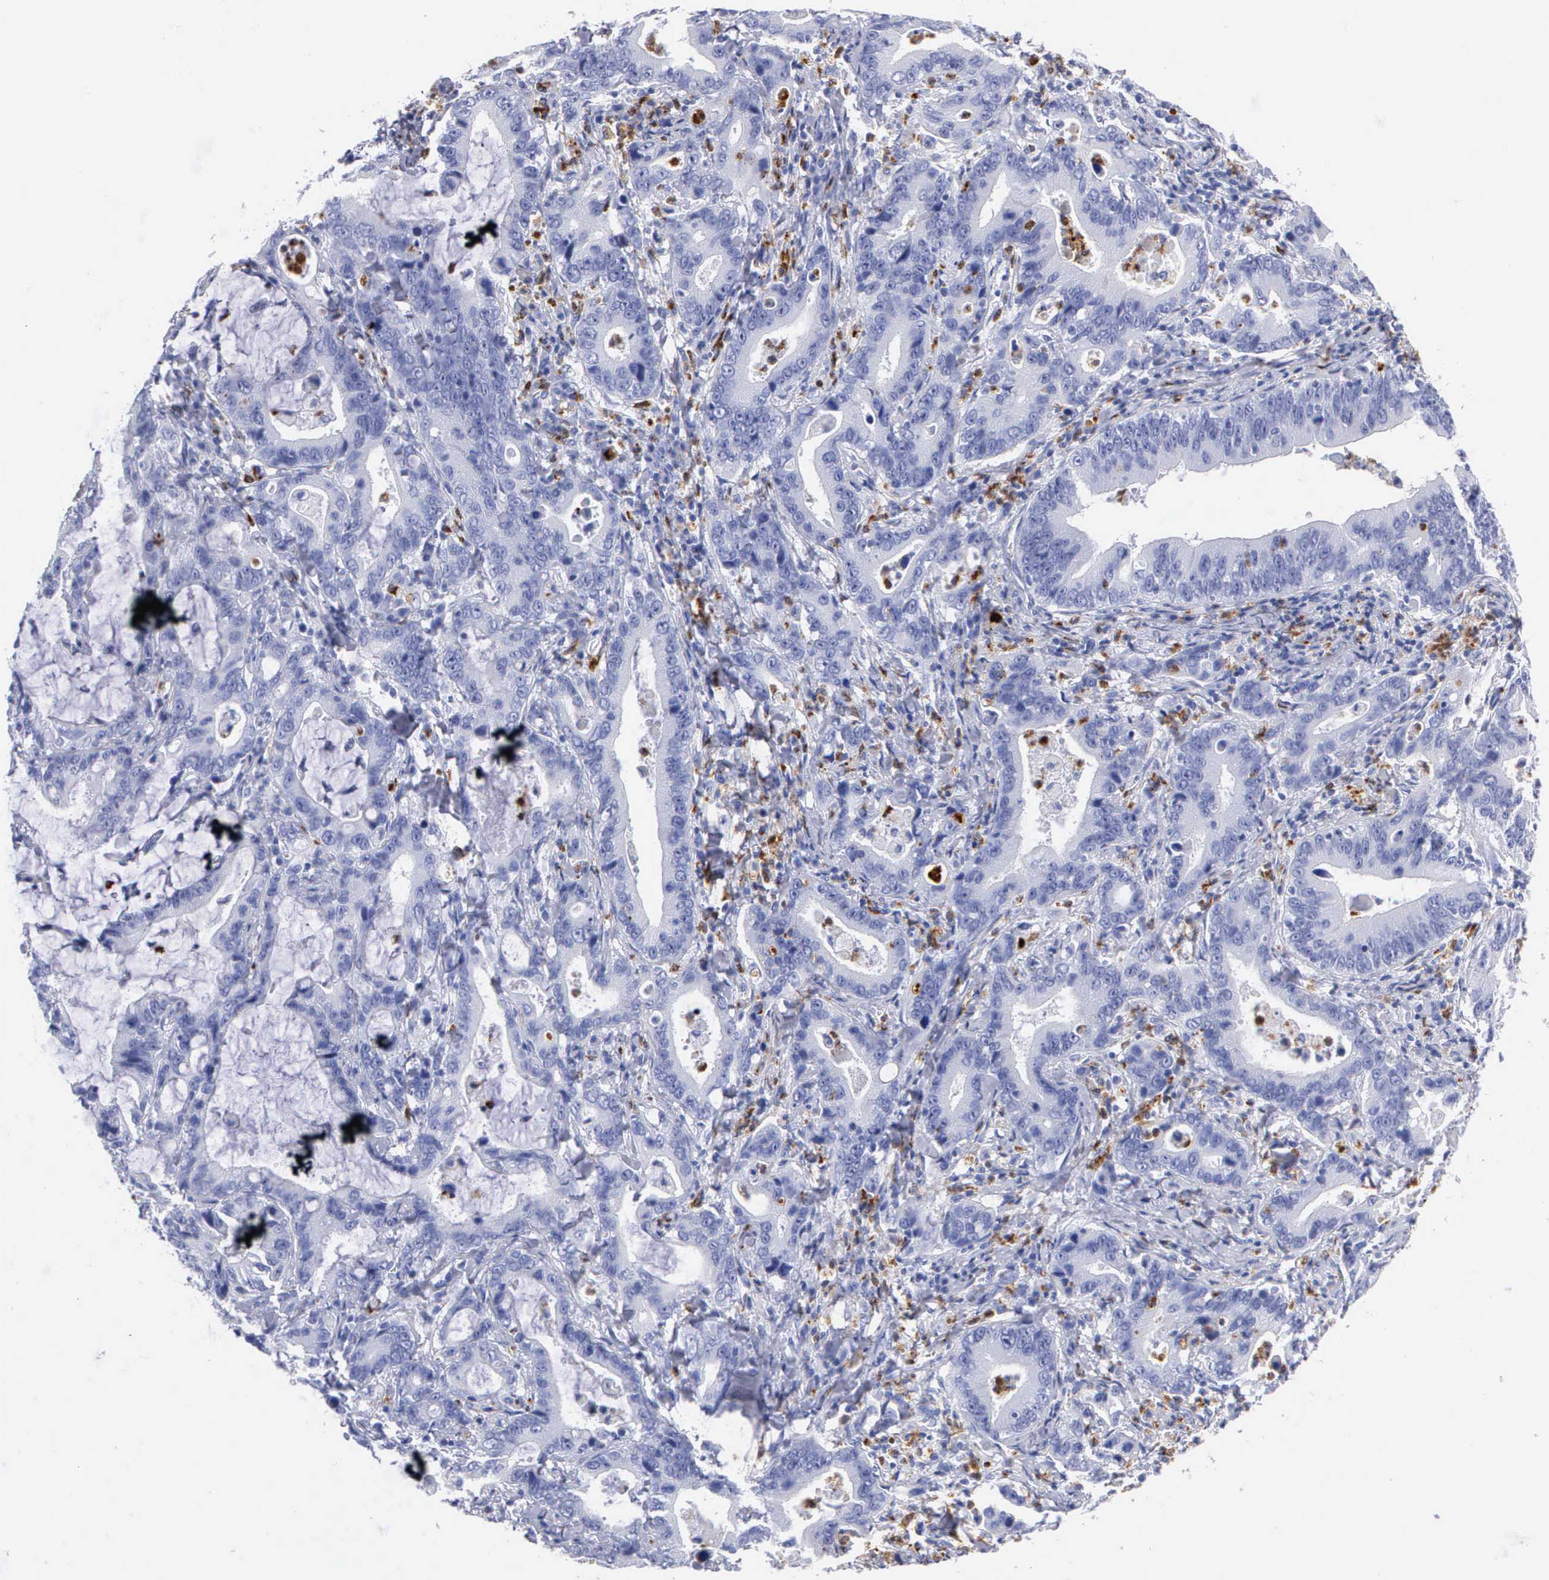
{"staining": {"intensity": "negative", "quantity": "none", "location": "none"}, "tissue": "stomach cancer", "cell_type": "Tumor cells", "image_type": "cancer", "snomed": [{"axis": "morphology", "description": "Adenocarcinoma, NOS"}, {"axis": "topography", "description": "Stomach, upper"}], "caption": "A high-resolution micrograph shows immunohistochemistry staining of stomach adenocarcinoma, which reveals no significant staining in tumor cells.", "gene": "CTSG", "patient": {"sex": "male", "age": 63}}